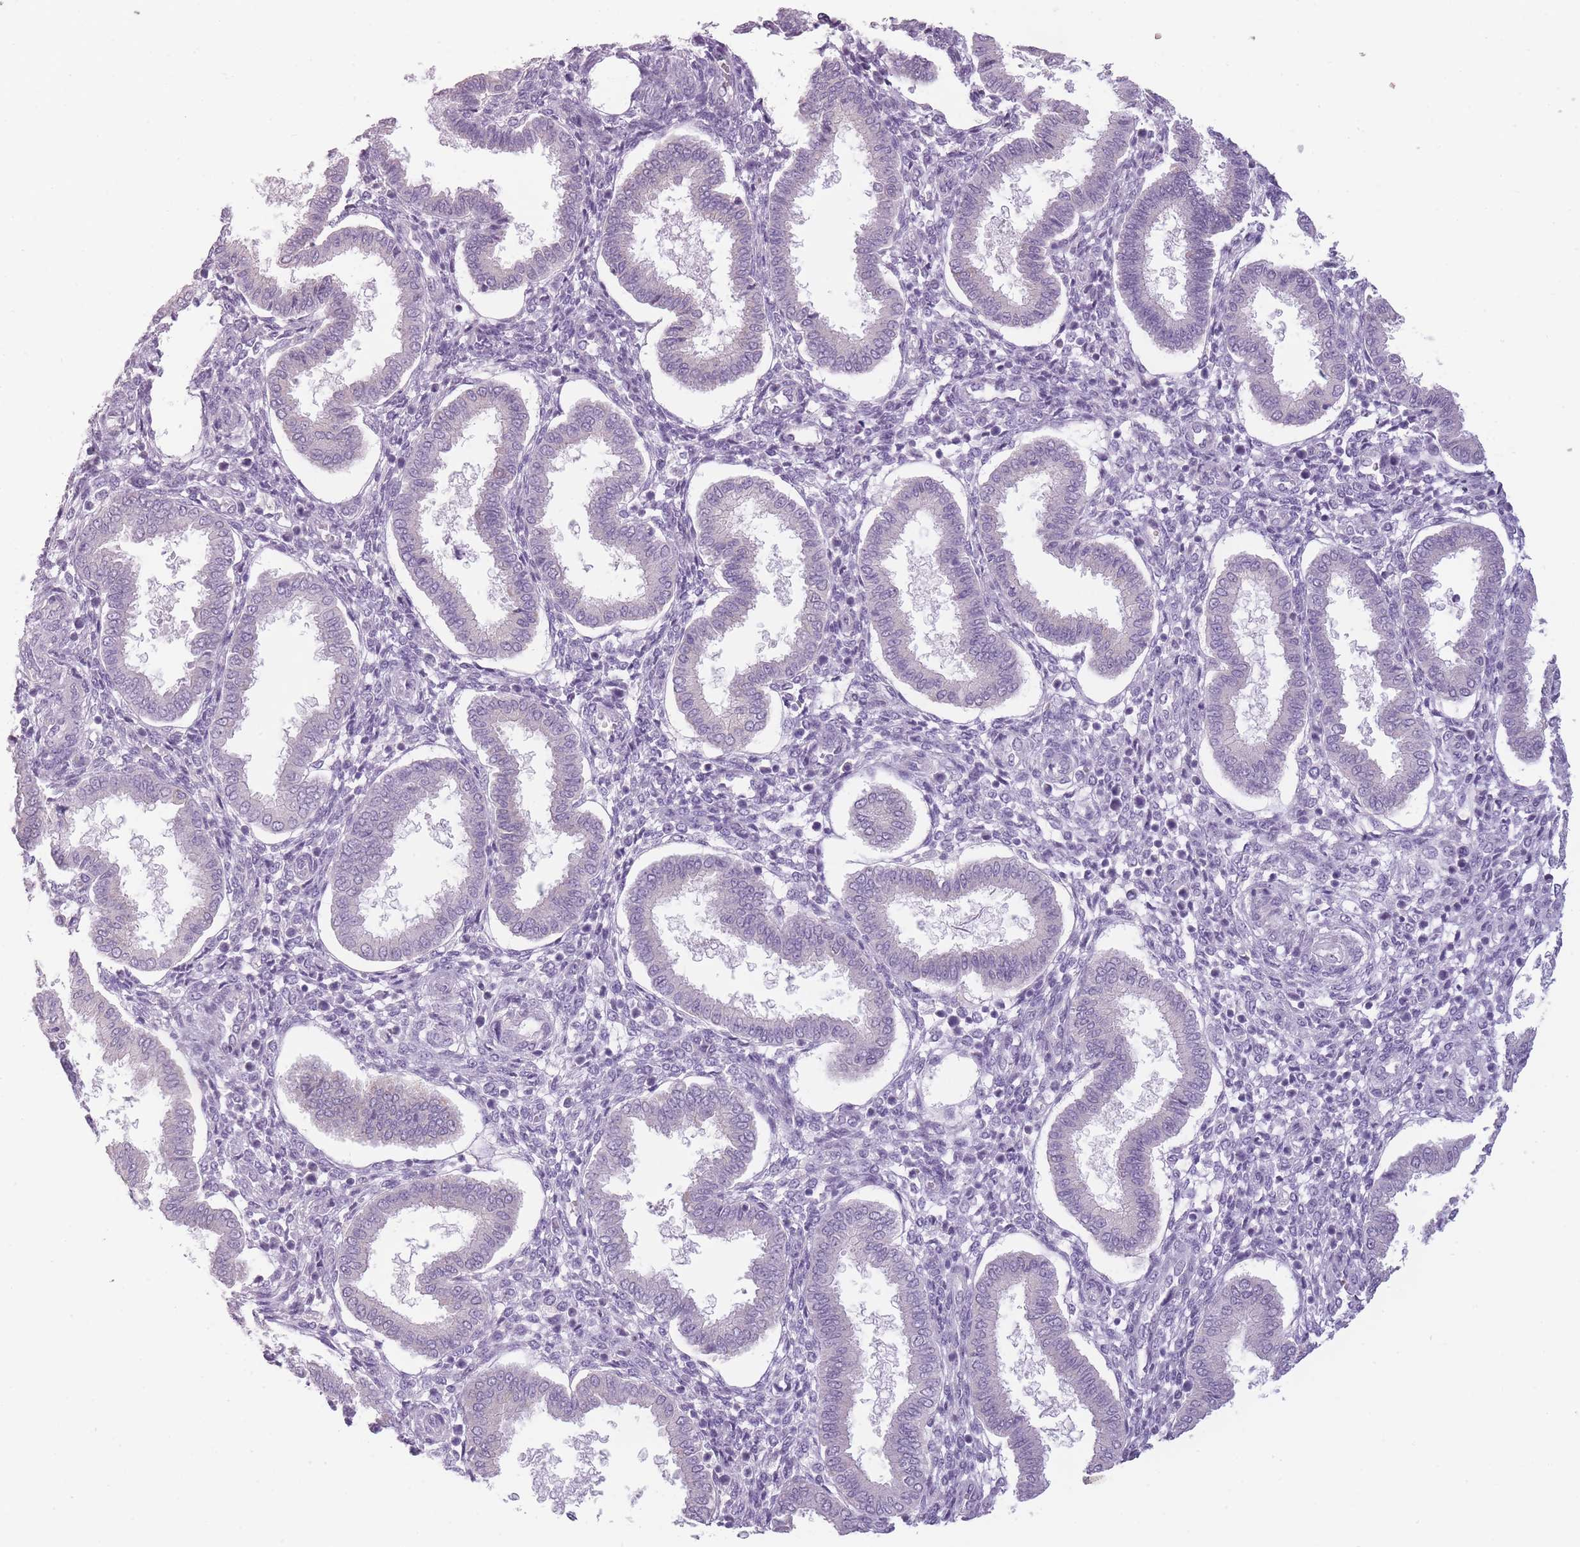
{"staining": {"intensity": "negative", "quantity": "none", "location": "none"}, "tissue": "endometrium", "cell_type": "Cells in endometrial stroma", "image_type": "normal", "snomed": [{"axis": "morphology", "description": "Normal tissue, NOS"}, {"axis": "topography", "description": "Endometrium"}], "caption": "IHC photomicrograph of benign human endometrium stained for a protein (brown), which exhibits no expression in cells in endometrial stroma.", "gene": "TMEM236", "patient": {"sex": "female", "age": 24}}